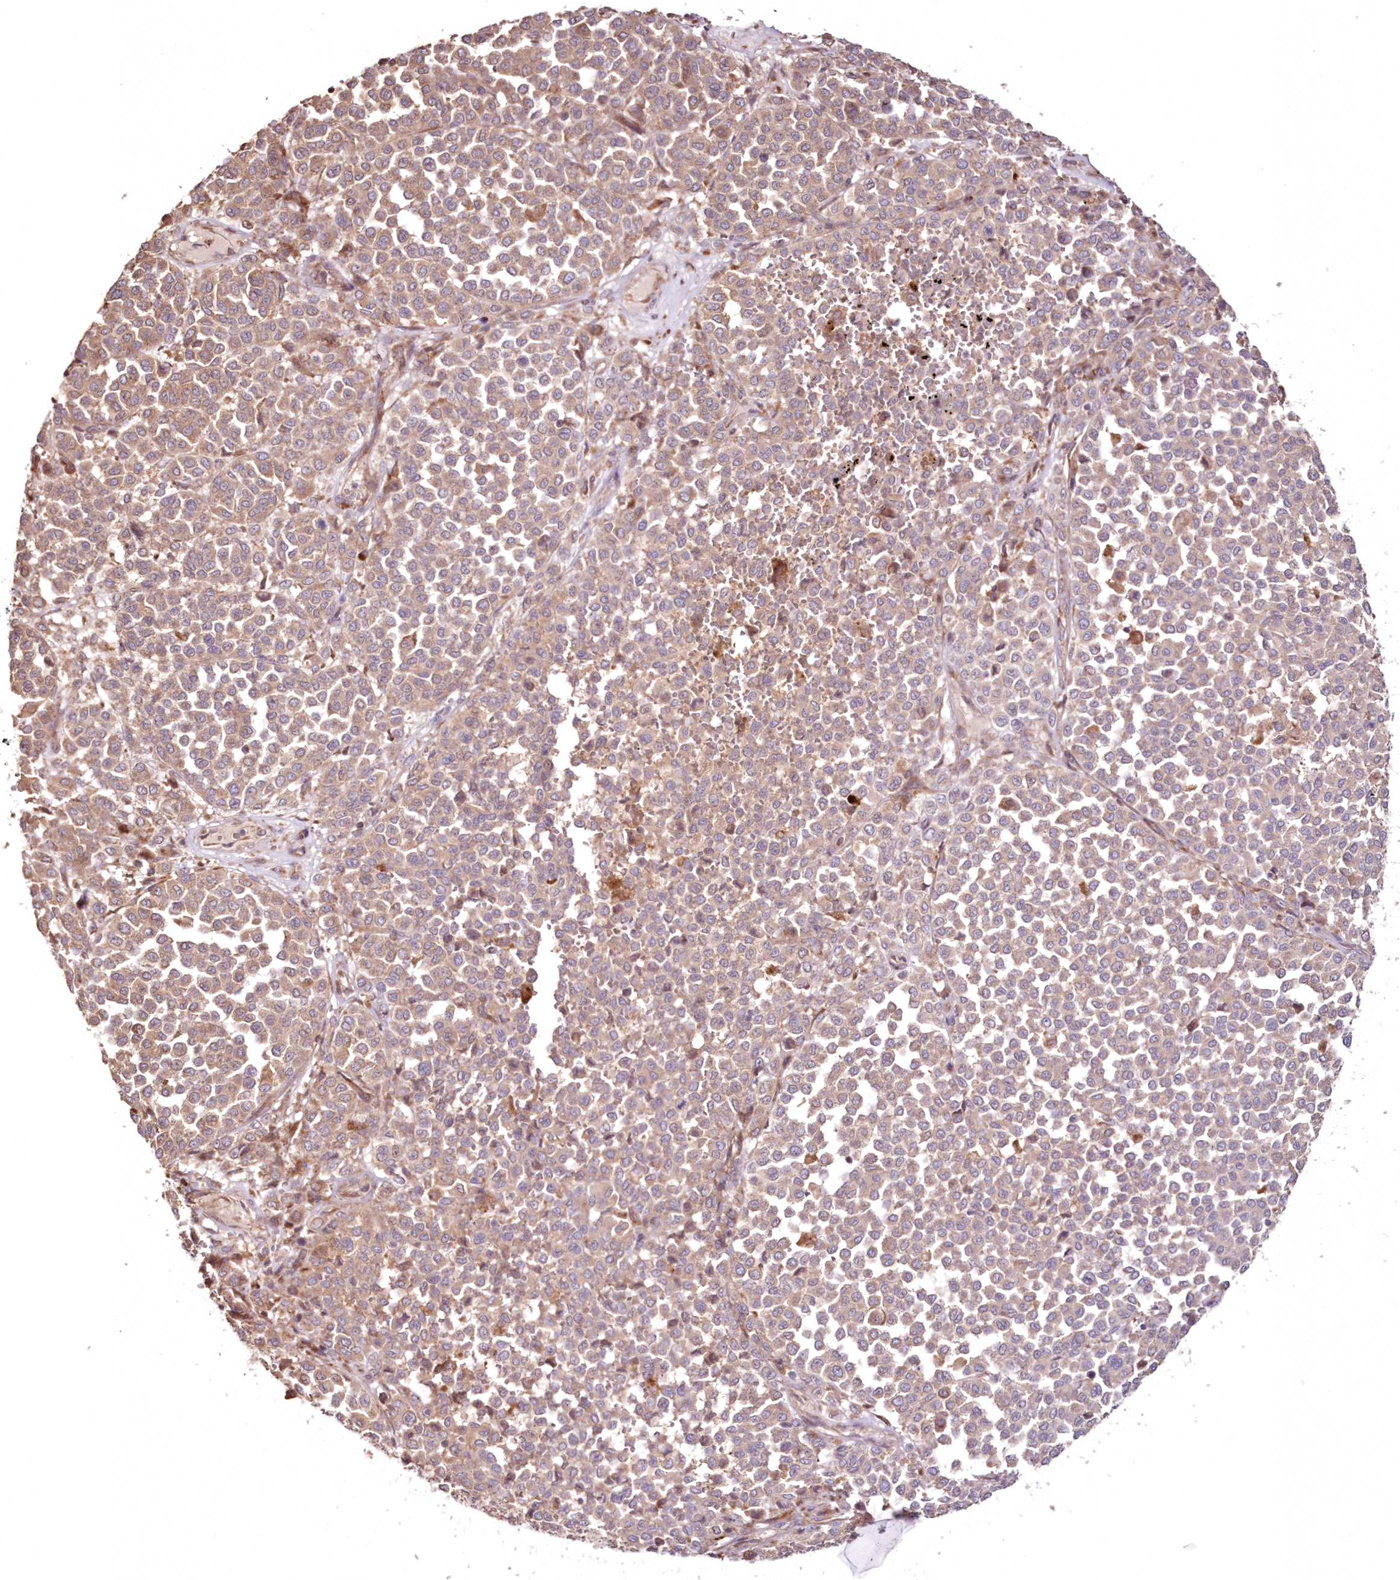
{"staining": {"intensity": "moderate", "quantity": ">75%", "location": "cytoplasmic/membranous"}, "tissue": "melanoma", "cell_type": "Tumor cells", "image_type": "cancer", "snomed": [{"axis": "morphology", "description": "Malignant melanoma, Metastatic site"}, {"axis": "topography", "description": "Pancreas"}], "caption": "Human malignant melanoma (metastatic site) stained for a protein (brown) reveals moderate cytoplasmic/membranous positive staining in approximately >75% of tumor cells.", "gene": "DDO", "patient": {"sex": "female", "age": 30}}